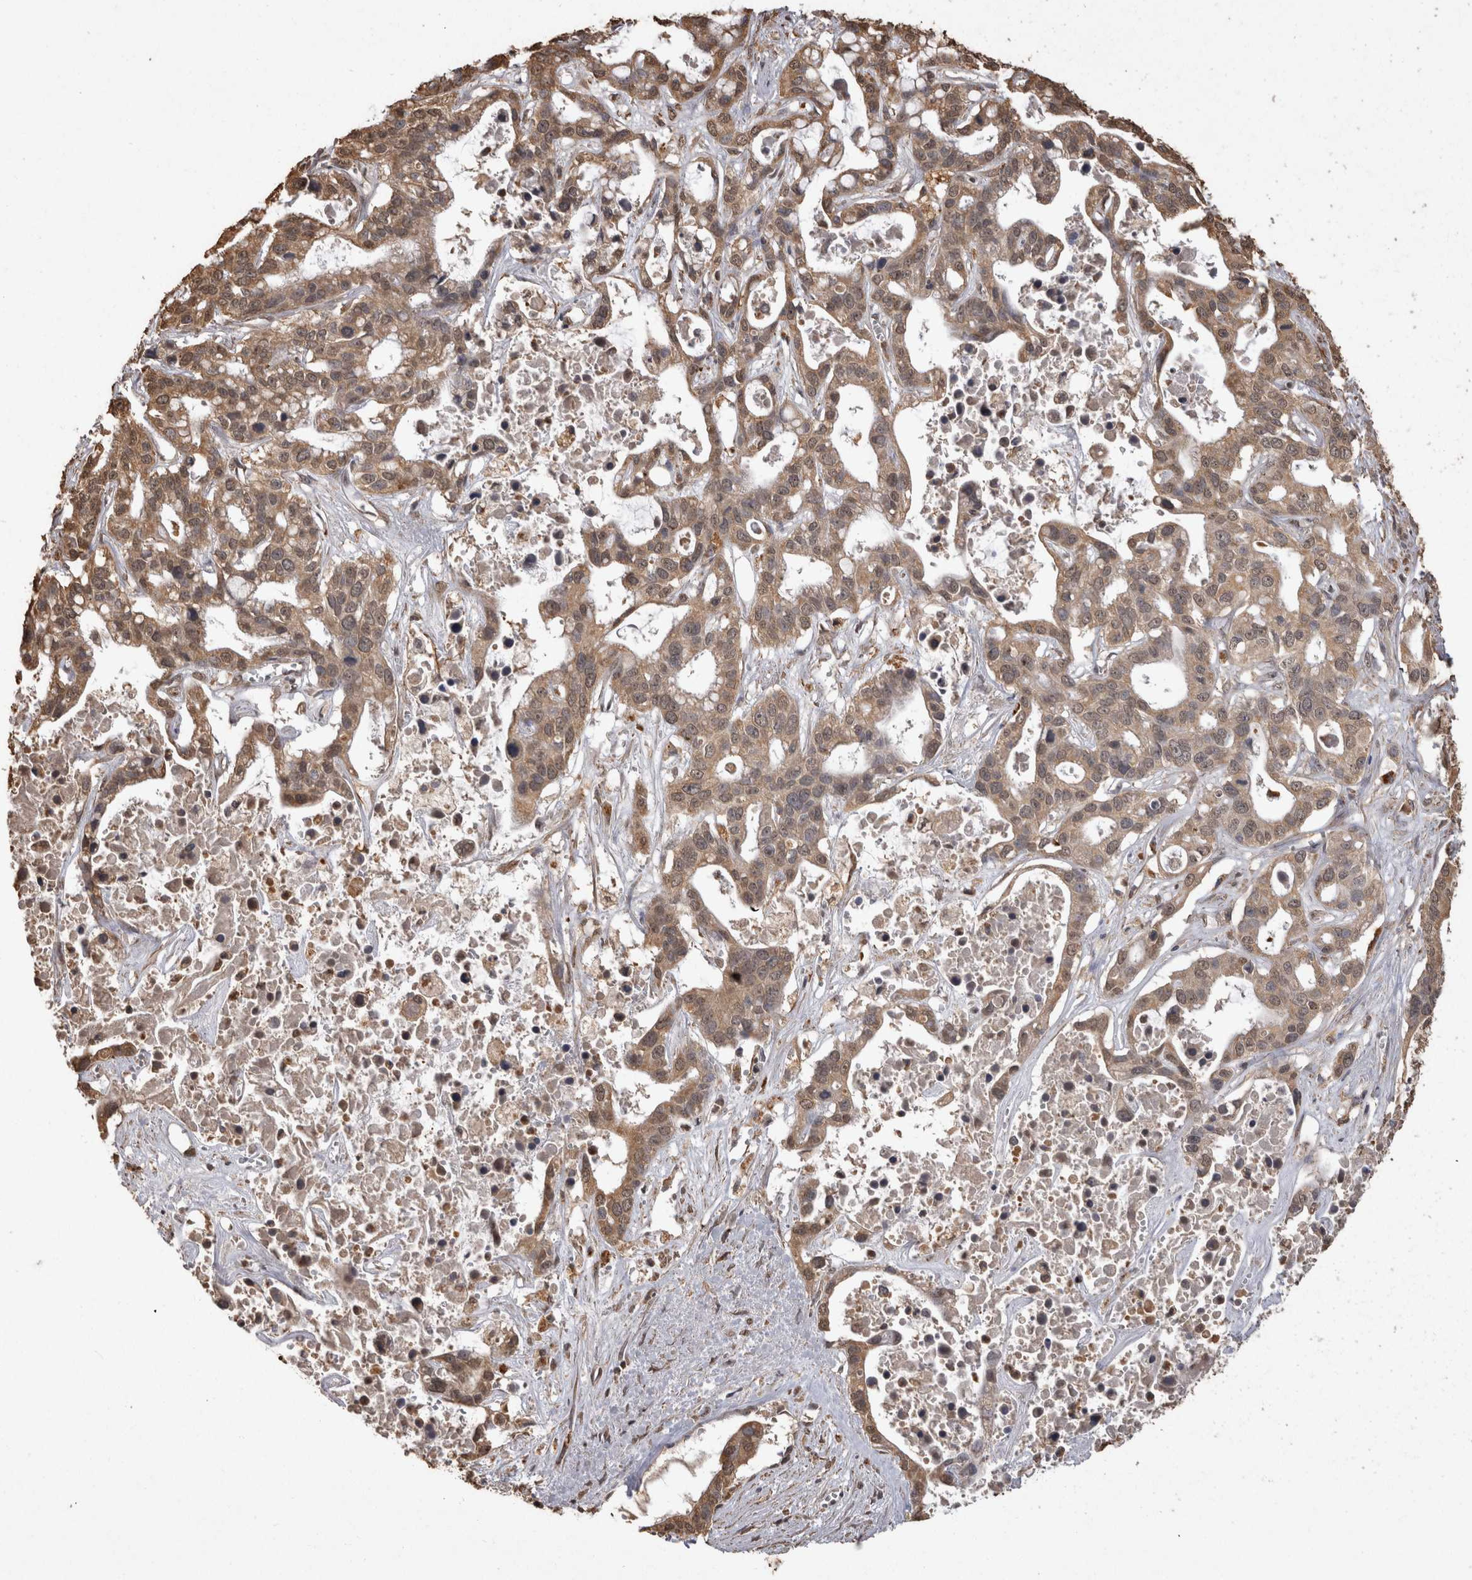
{"staining": {"intensity": "moderate", "quantity": ">75%", "location": "cytoplasmic/membranous"}, "tissue": "liver cancer", "cell_type": "Tumor cells", "image_type": "cancer", "snomed": [{"axis": "morphology", "description": "Cholangiocarcinoma"}, {"axis": "topography", "description": "Liver"}], "caption": "Immunohistochemistry (DAB (3,3'-diaminobenzidine)) staining of liver cancer reveals moderate cytoplasmic/membranous protein expression in approximately >75% of tumor cells.", "gene": "SOCS5", "patient": {"sex": "female", "age": 65}}